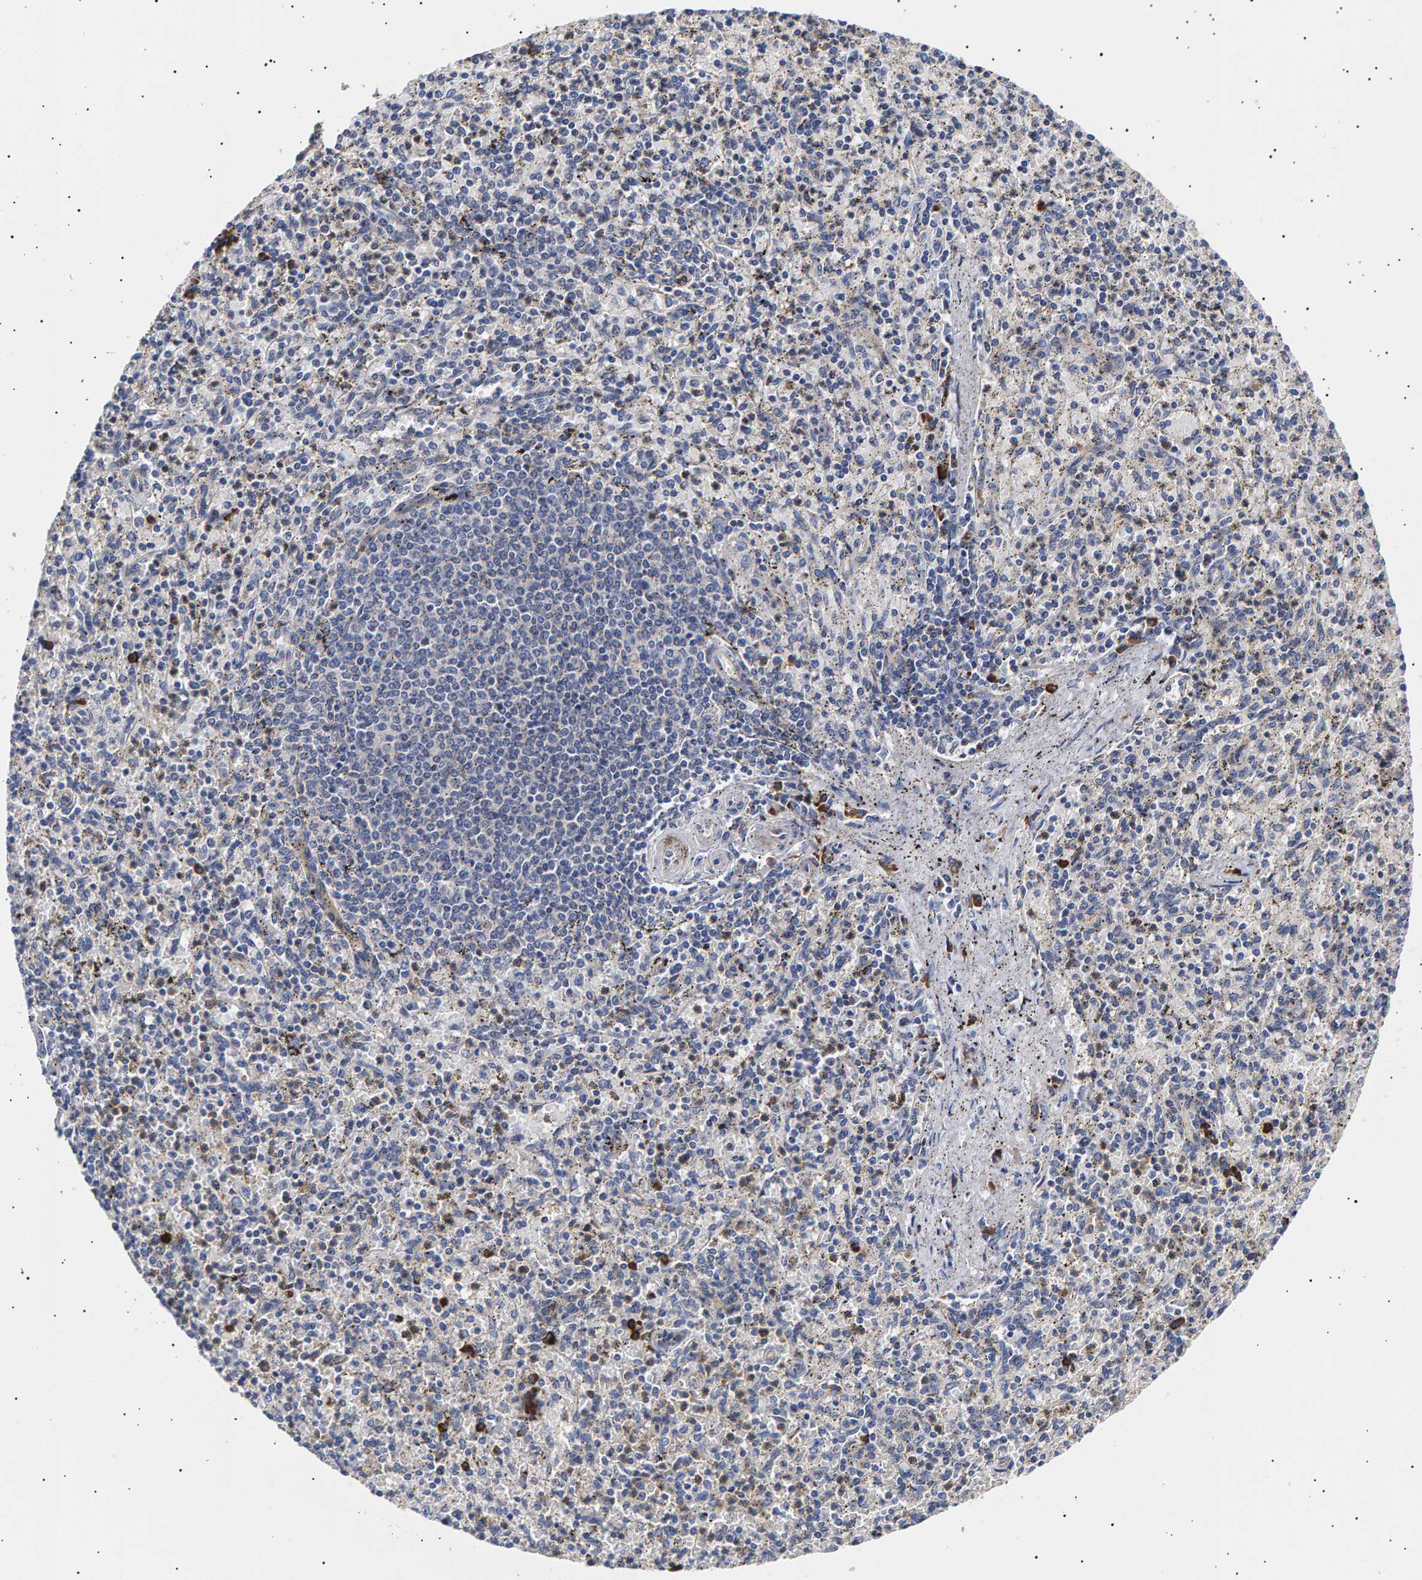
{"staining": {"intensity": "strong", "quantity": "<25%", "location": "cytoplasmic/membranous"}, "tissue": "spleen", "cell_type": "Cells in red pulp", "image_type": "normal", "snomed": [{"axis": "morphology", "description": "Normal tissue, NOS"}, {"axis": "topography", "description": "Spleen"}], "caption": "Immunohistochemistry (IHC) (DAB (3,3'-diaminobenzidine)) staining of normal spleen demonstrates strong cytoplasmic/membranous protein staining in approximately <25% of cells in red pulp.", "gene": "ANKRD40", "patient": {"sex": "male", "age": 72}}